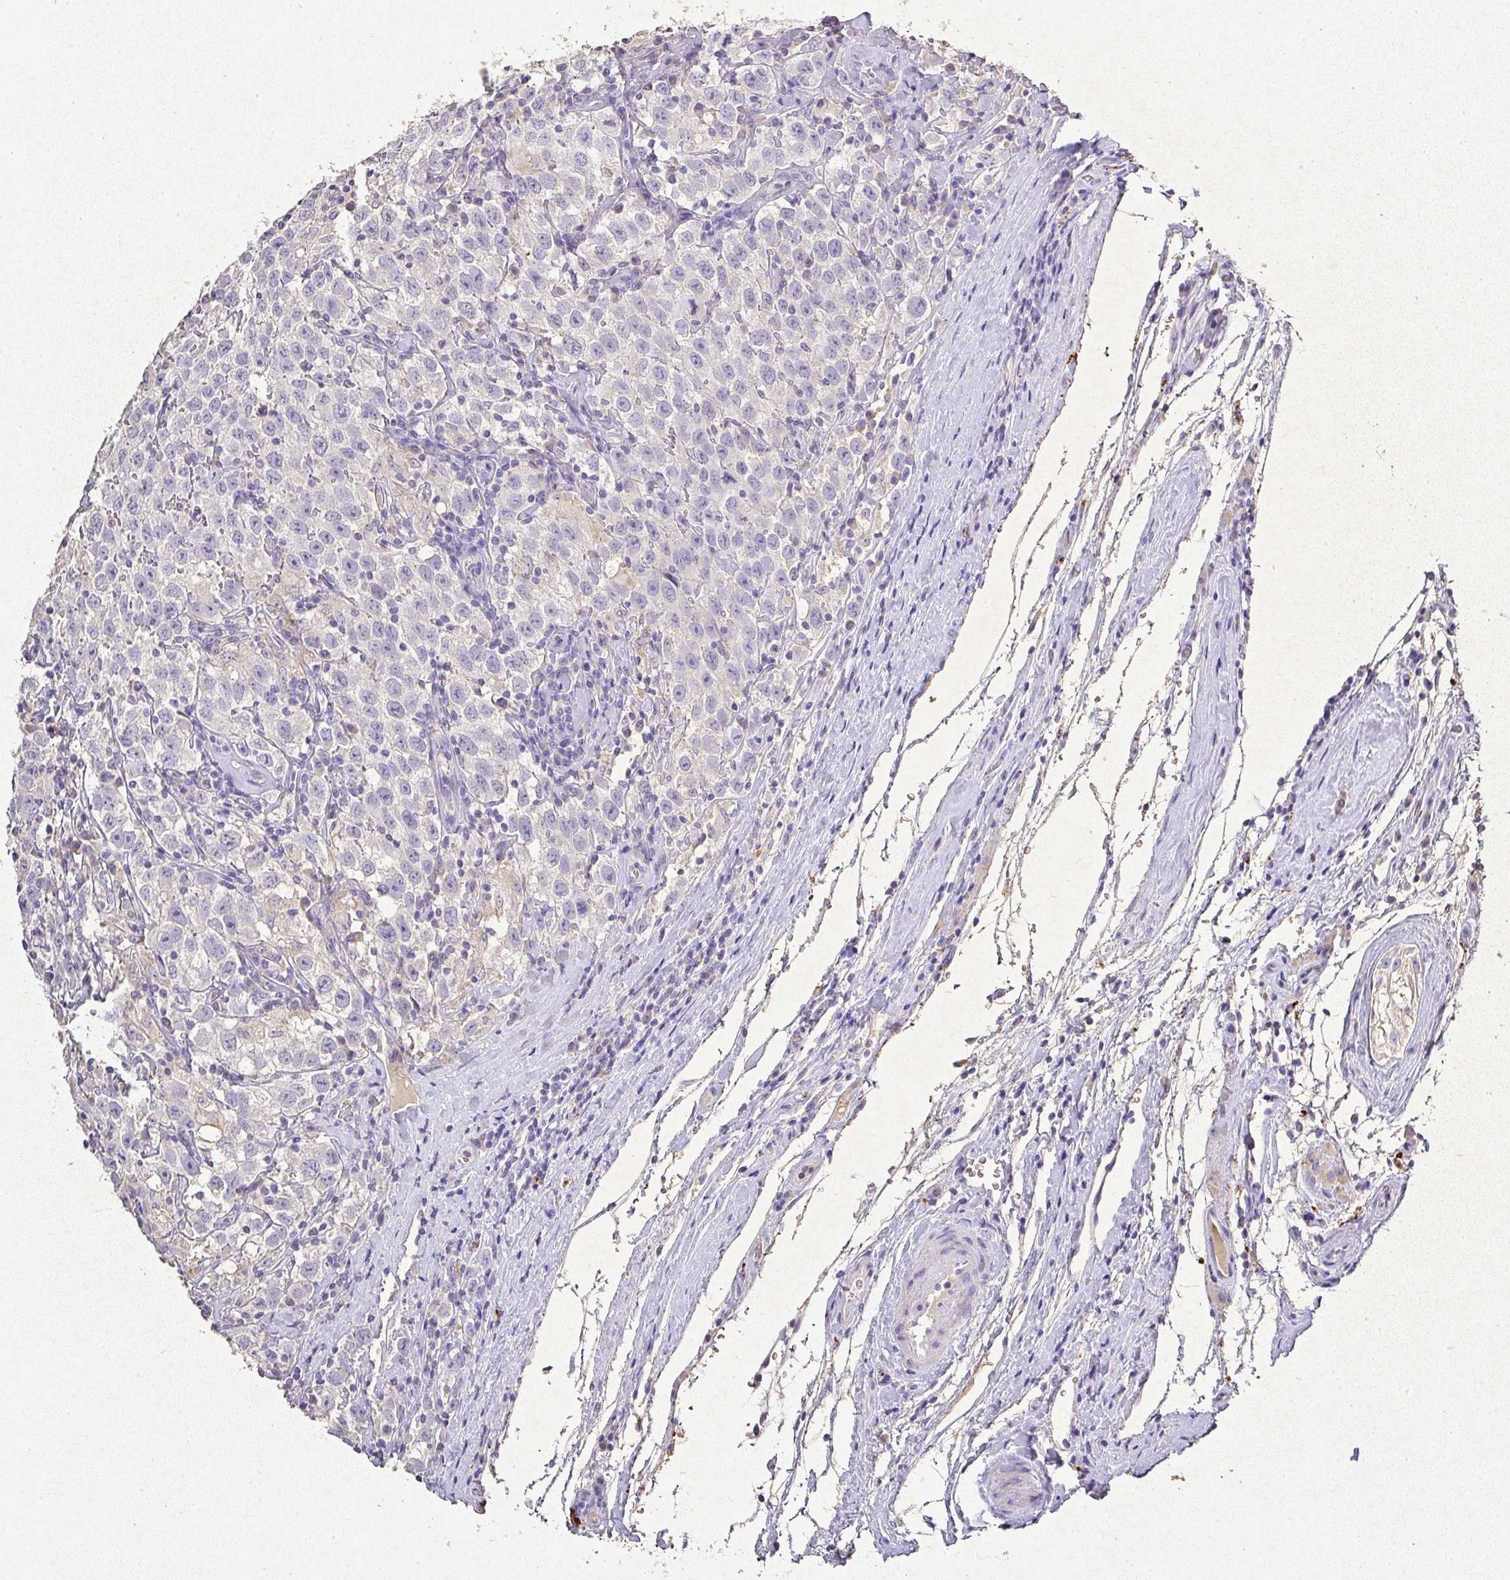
{"staining": {"intensity": "negative", "quantity": "none", "location": "none"}, "tissue": "testis cancer", "cell_type": "Tumor cells", "image_type": "cancer", "snomed": [{"axis": "morphology", "description": "Seminoma, NOS"}, {"axis": "topography", "description": "Testis"}], "caption": "IHC image of neoplastic tissue: human testis cancer (seminoma) stained with DAB displays no significant protein positivity in tumor cells. Brightfield microscopy of immunohistochemistry (IHC) stained with DAB (3,3'-diaminobenzidine) (brown) and hematoxylin (blue), captured at high magnification.", "gene": "RPS2", "patient": {"sex": "male", "age": 41}}